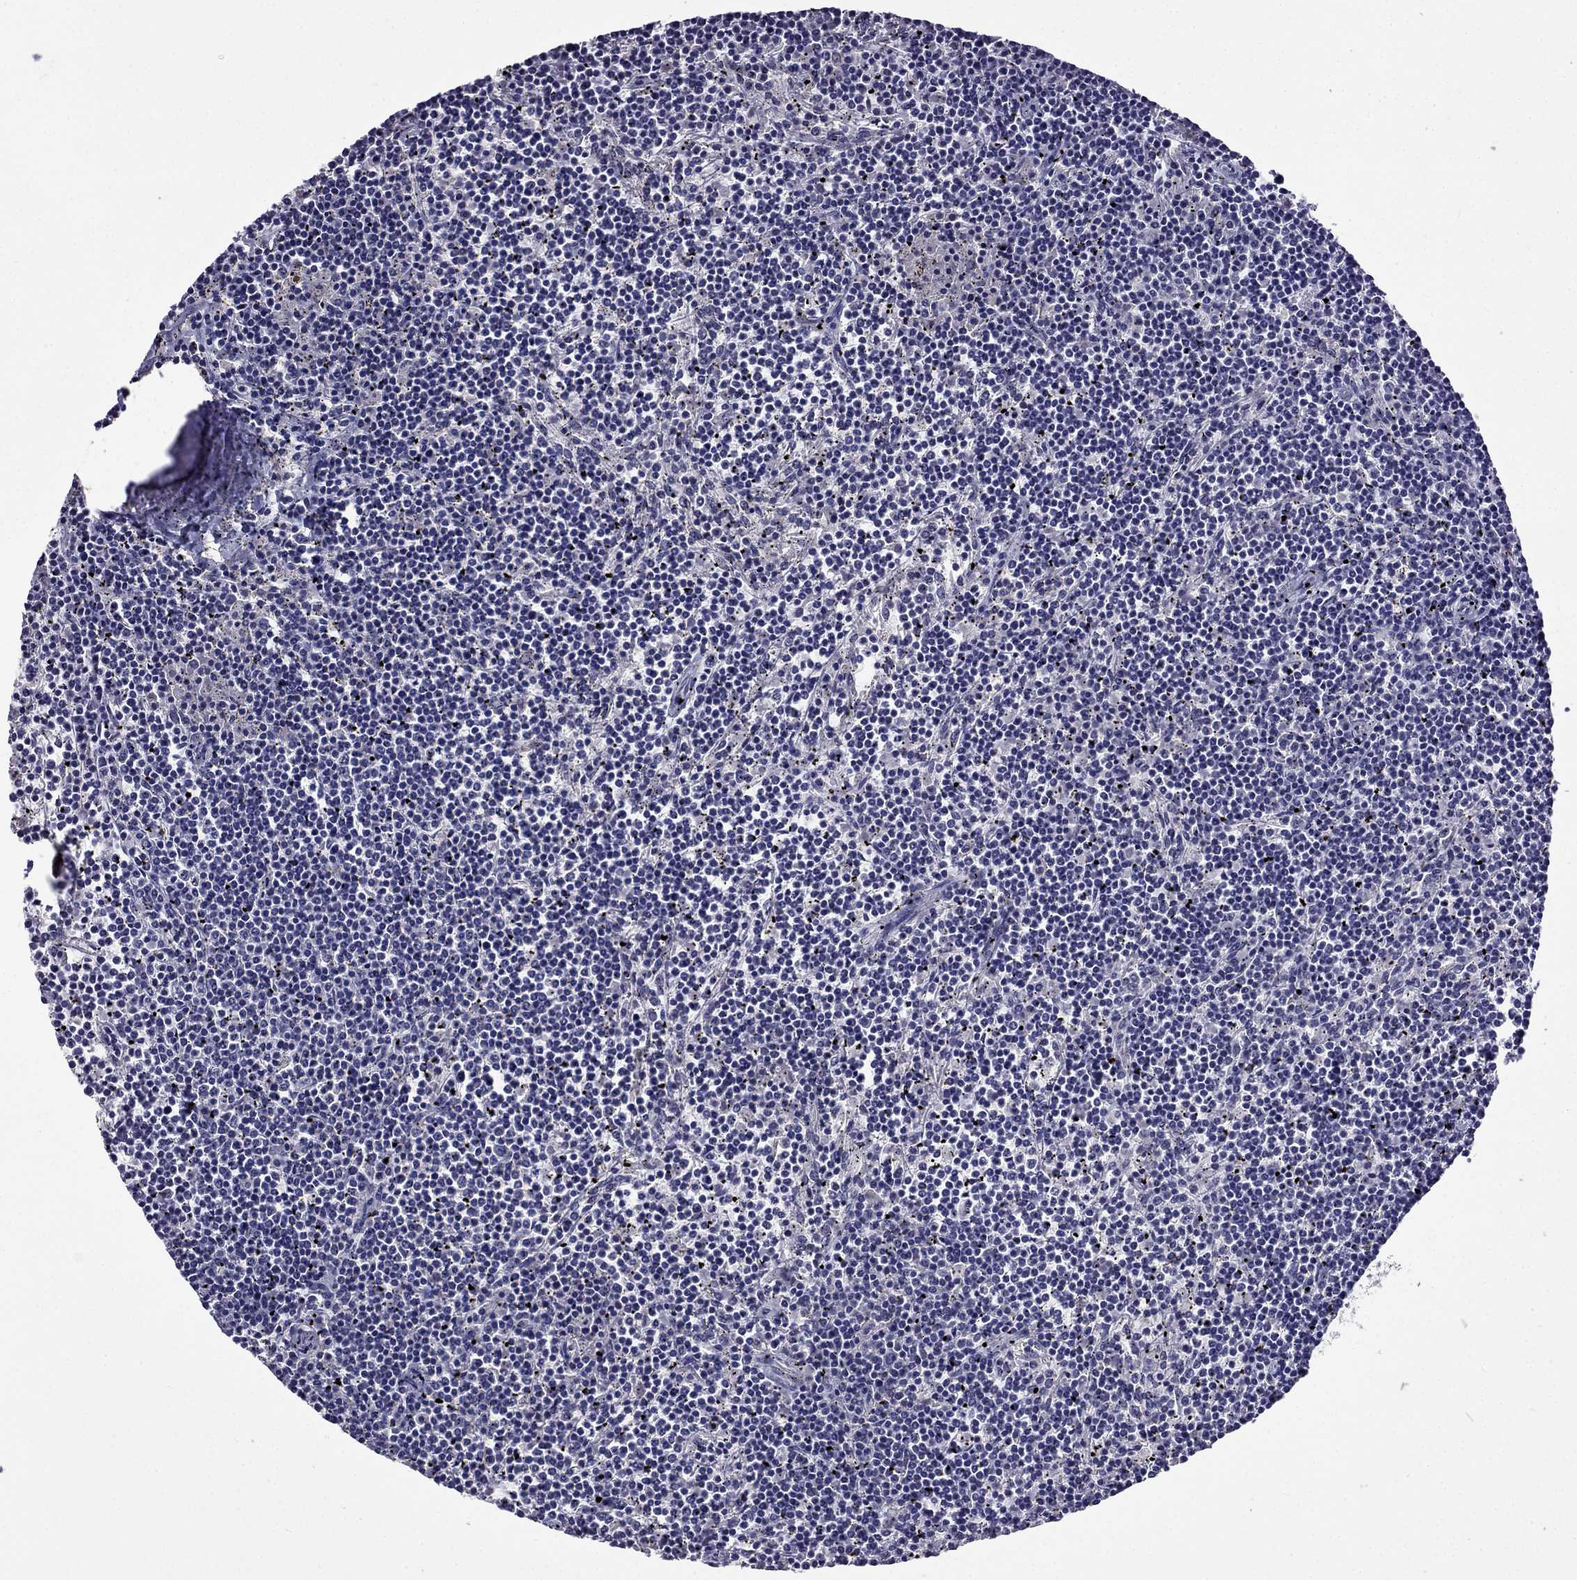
{"staining": {"intensity": "negative", "quantity": "none", "location": "none"}, "tissue": "lymphoma", "cell_type": "Tumor cells", "image_type": "cancer", "snomed": [{"axis": "morphology", "description": "Malignant lymphoma, non-Hodgkin's type, Low grade"}, {"axis": "topography", "description": "Spleen"}], "caption": "High power microscopy histopathology image of an immunohistochemistry photomicrograph of lymphoma, revealing no significant expression in tumor cells. (DAB IHC, high magnification).", "gene": "AQP9", "patient": {"sex": "female", "age": 19}}